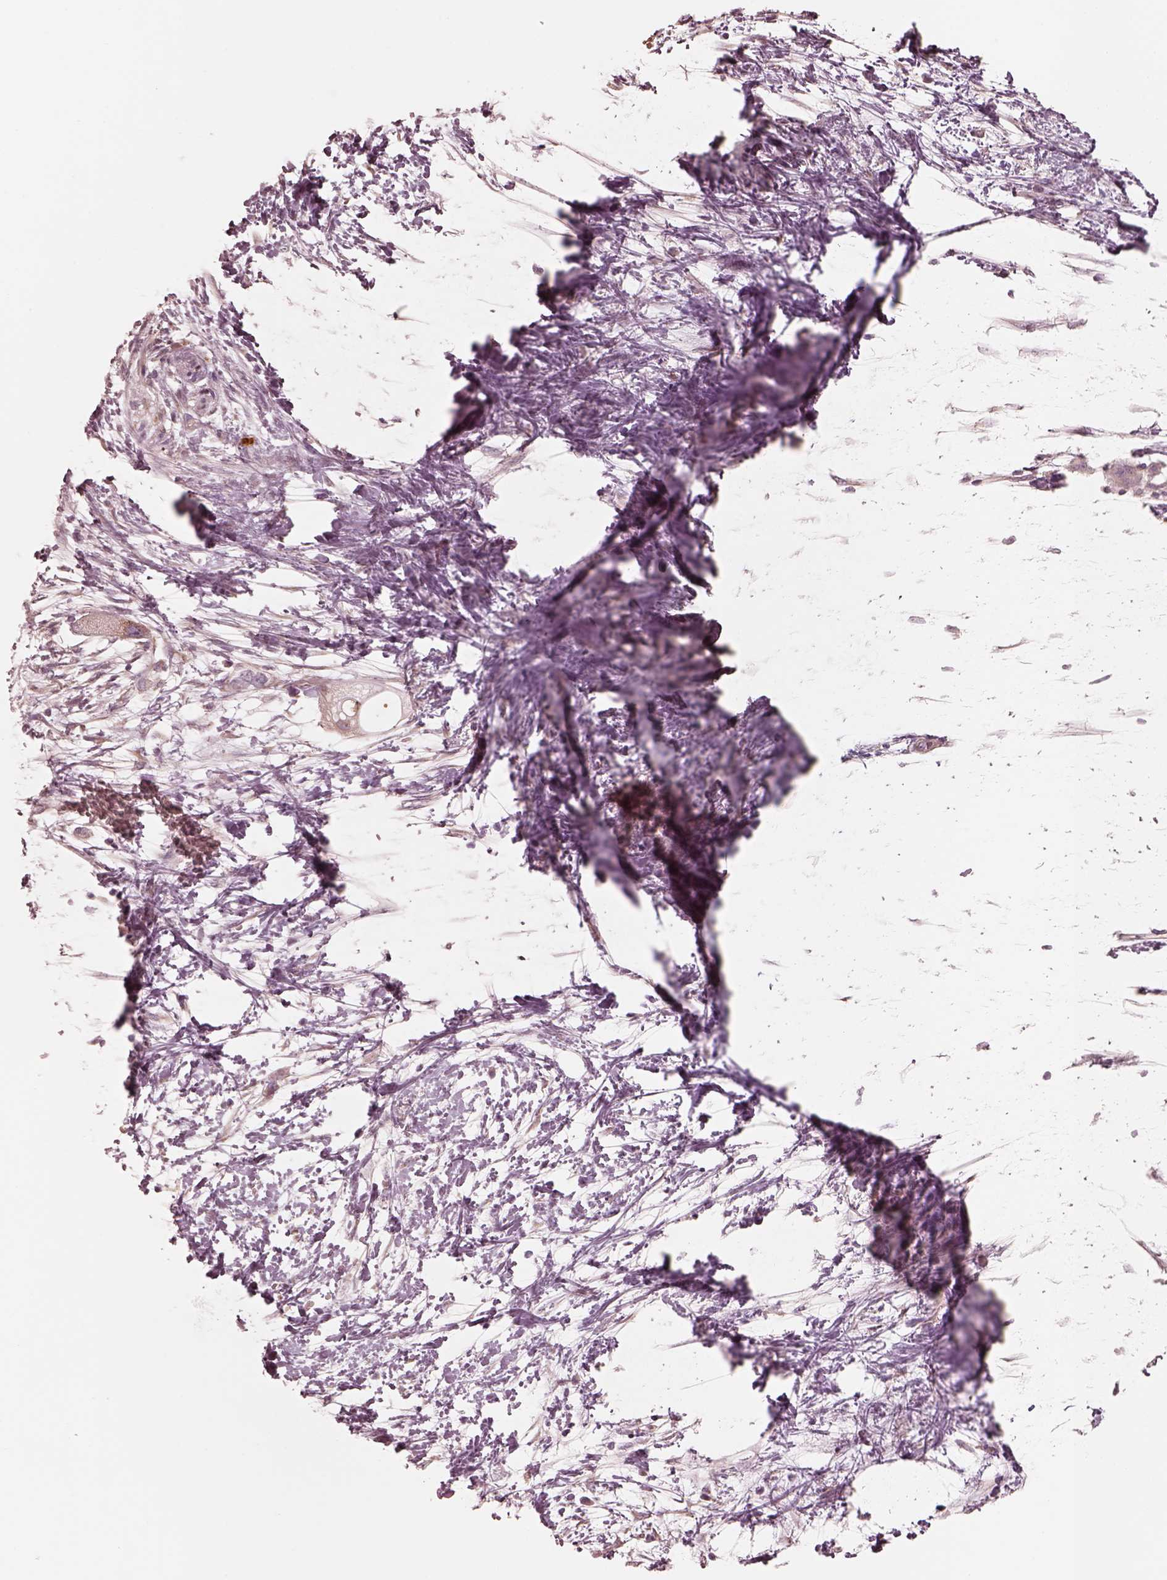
{"staining": {"intensity": "negative", "quantity": "none", "location": "none"}, "tissue": "pancreatic cancer", "cell_type": "Tumor cells", "image_type": "cancer", "snomed": [{"axis": "morphology", "description": "Adenocarcinoma, NOS"}, {"axis": "topography", "description": "Pancreas"}], "caption": "An immunohistochemistry histopathology image of pancreatic cancer (adenocarcinoma) is shown. There is no staining in tumor cells of pancreatic cancer (adenocarcinoma).", "gene": "RAB3C", "patient": {"sex": "female", "age": 72}}